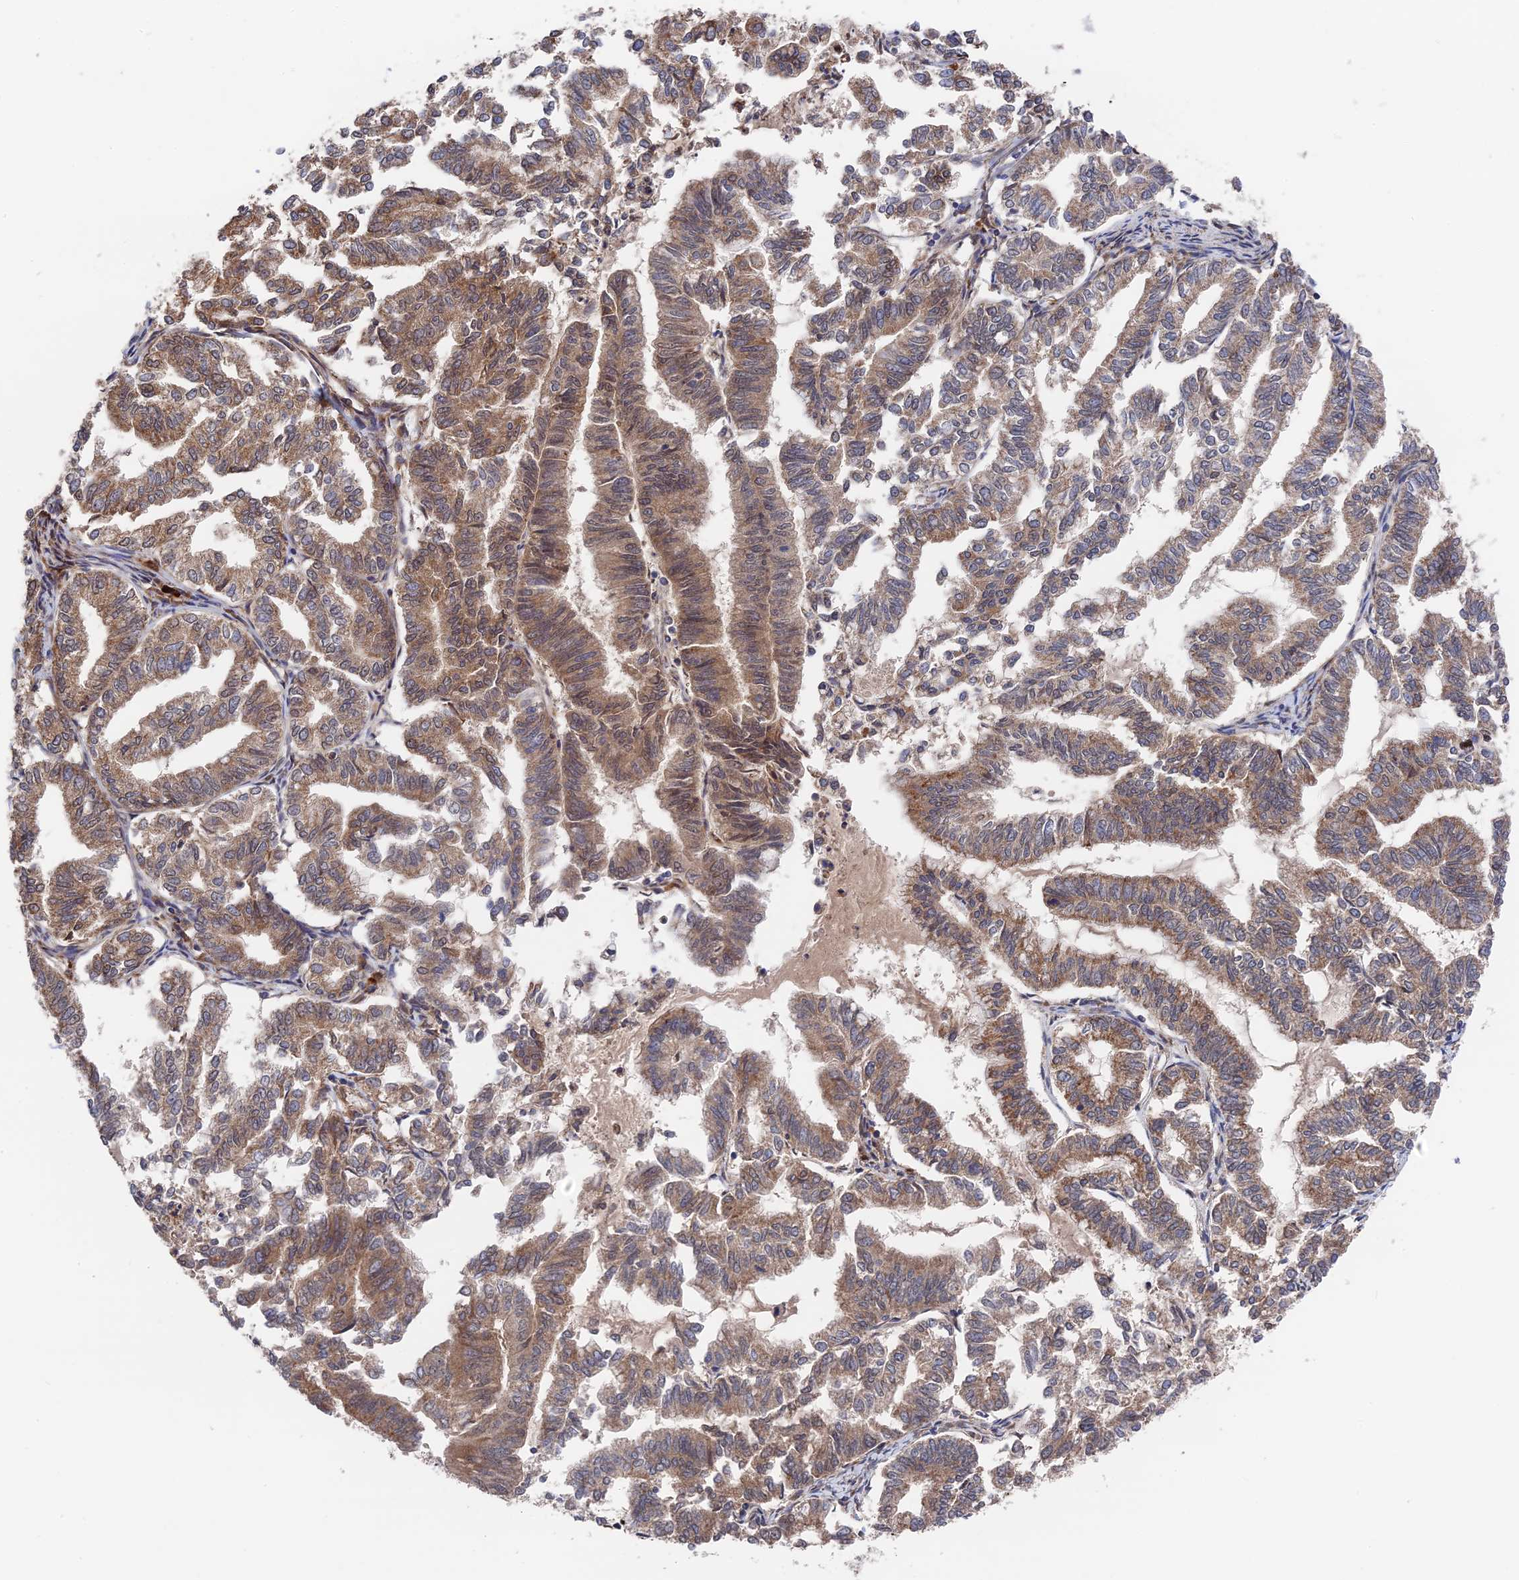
{"staining": {"intensity": "moderate", "quantity": ">75%", "location": "cytoplasmic/membranous"}, "tissue": "endometrial cancer", "cell_type": "Tumor cells", "image_type": "cancer", "snomed": [{"axis": "morphology", "description": "Adenocarcinoma, NOS"}, {"axis": "topography", "description": "Endometrium"}], "caption": "Immunohistochemistry photomicrograph of adenocarcinoma (endometrial) stained for a protein (brown), which shows medium levels of moderate cytoplasmic/membranous staining in about >75% of tumor cells.", "gene": "ZNF320", "patient": {"sex": "female", "age": 79}}